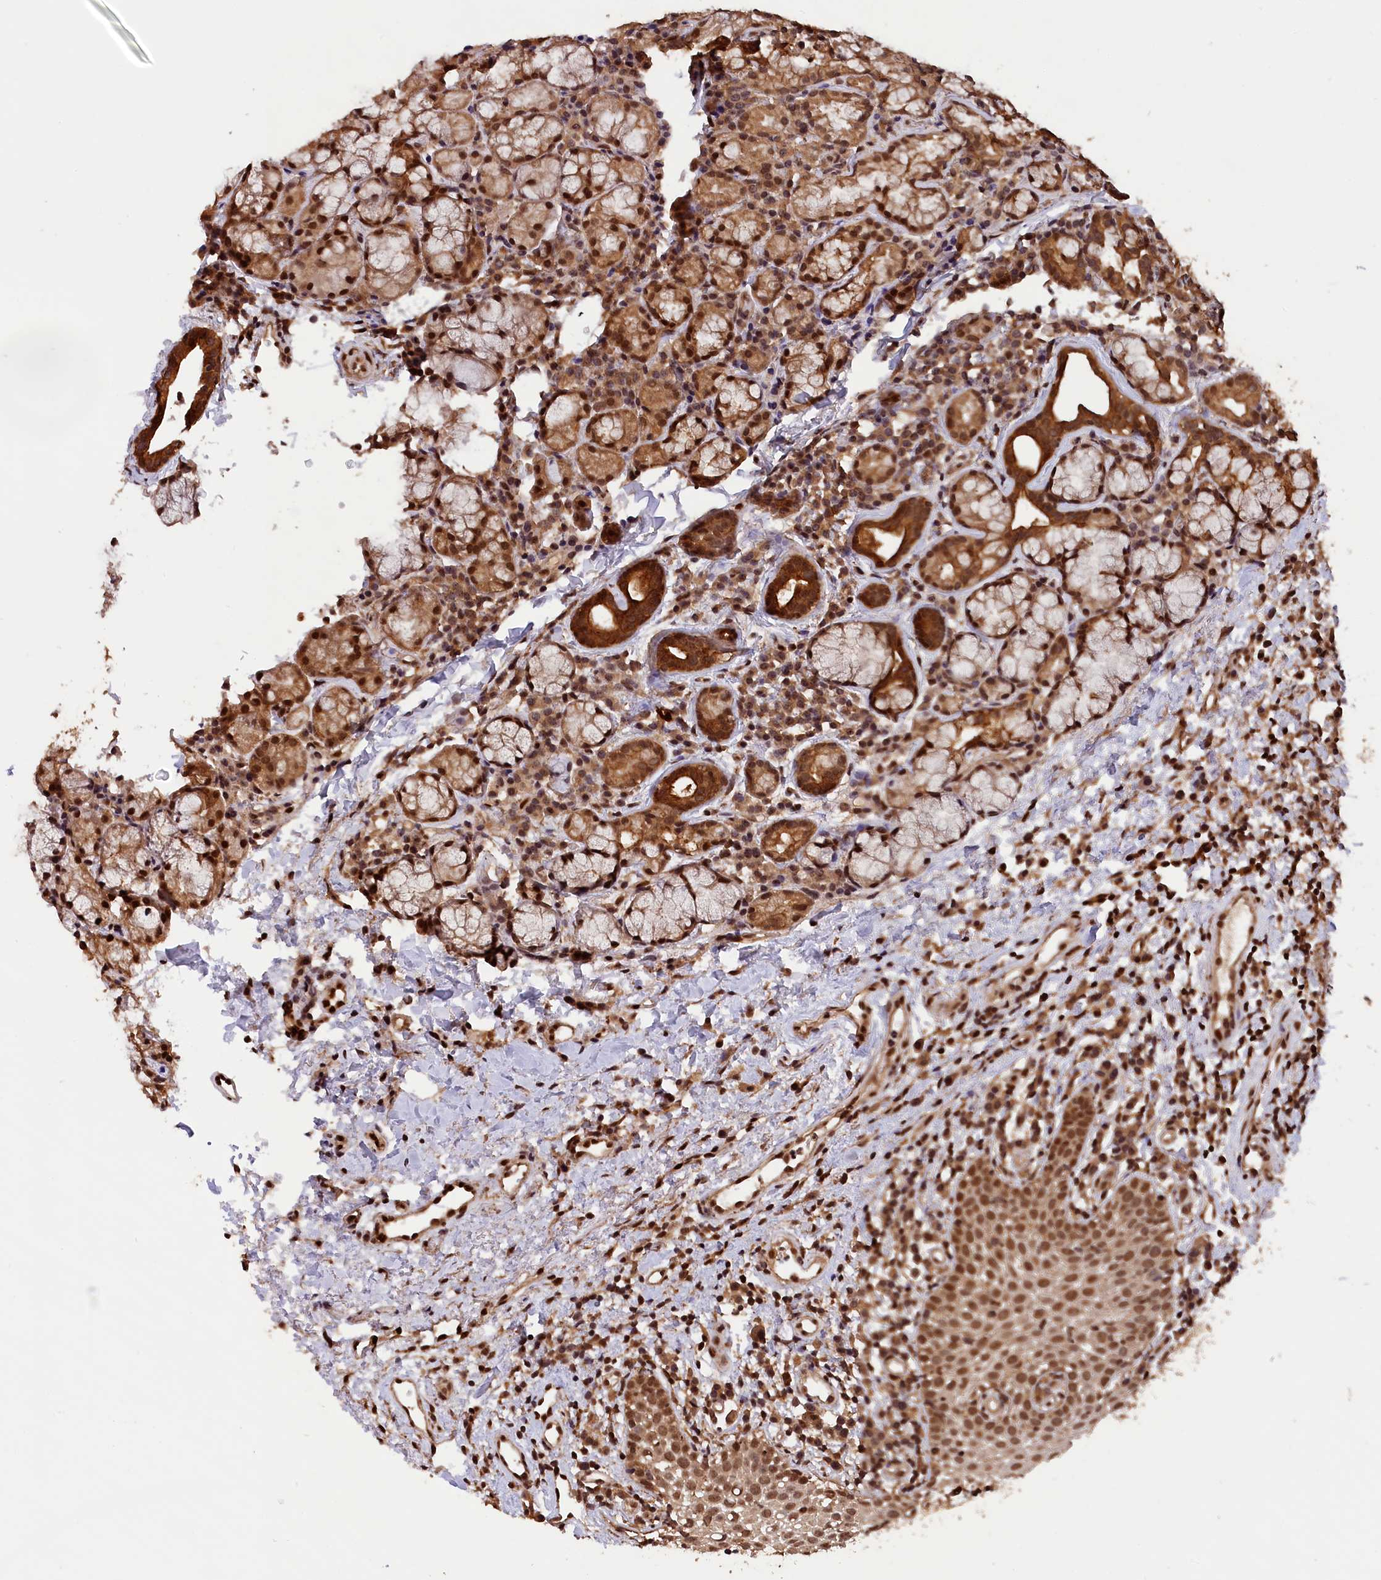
{"staining": {"intensity": "strong", "quantity": ">75%", "location": "nuclear"}, "tissue": "oral mucosa", "cell_type": "Squamous epithelial cells", "image_type": "normal", "snomed": [{"axis": "morphology", "description": "Normal tissue, NOS"}, {"axis": "topography", "description": "Oral tissue"}], "caption": "Immunohistochemistry (IHC) image of benign oral mucosa: oral mucosa stained using immunohistochemistry displays high levels of strong protein expression localized specifically in the nuclear of squamous epithelial cells, appearing as a nuclear brown color.", "gene": "IST1", "patient": {"sex": "male", "age": 60}}